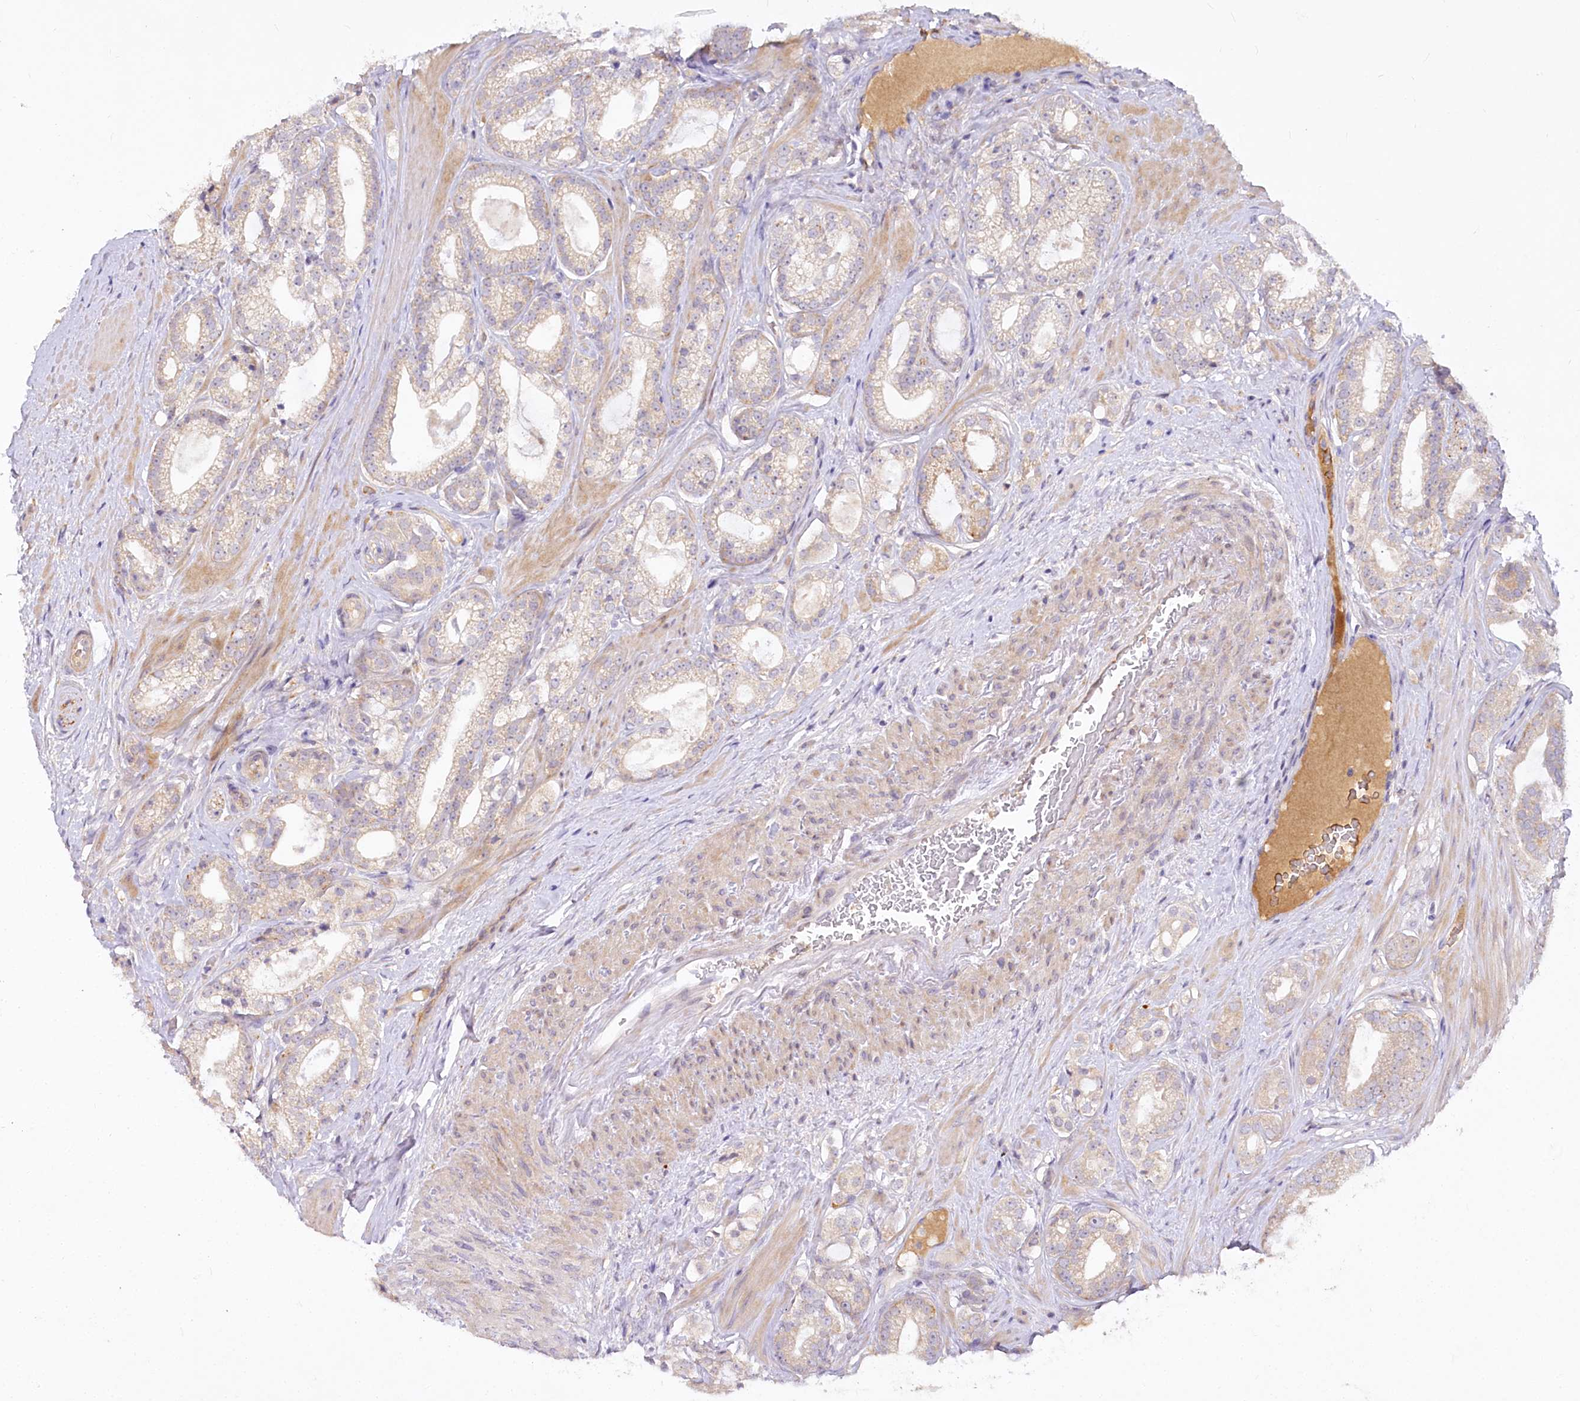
{"staining": {"intensity": "weak", "quantity": "25%-75%", "location": "cytoplasmic/membranous"}, "tissue": "prostate cancer", "cell_type": "Tumor cells", "image_type": "cancer", "snomed": [{"axis": "morphology", "description": "Adenocarcinoma, High grade"}, {"axis": "topography", "description": "Prostate"}], "caption": "Protein staining by IHC displays weak cytoplasmic/membranous staining in approximately 25%-75% of tumor cells in prostate high-grade adenocarcinoma.", "gene": "EFHC2", "patient": {"sex": "male", "age": 60}}